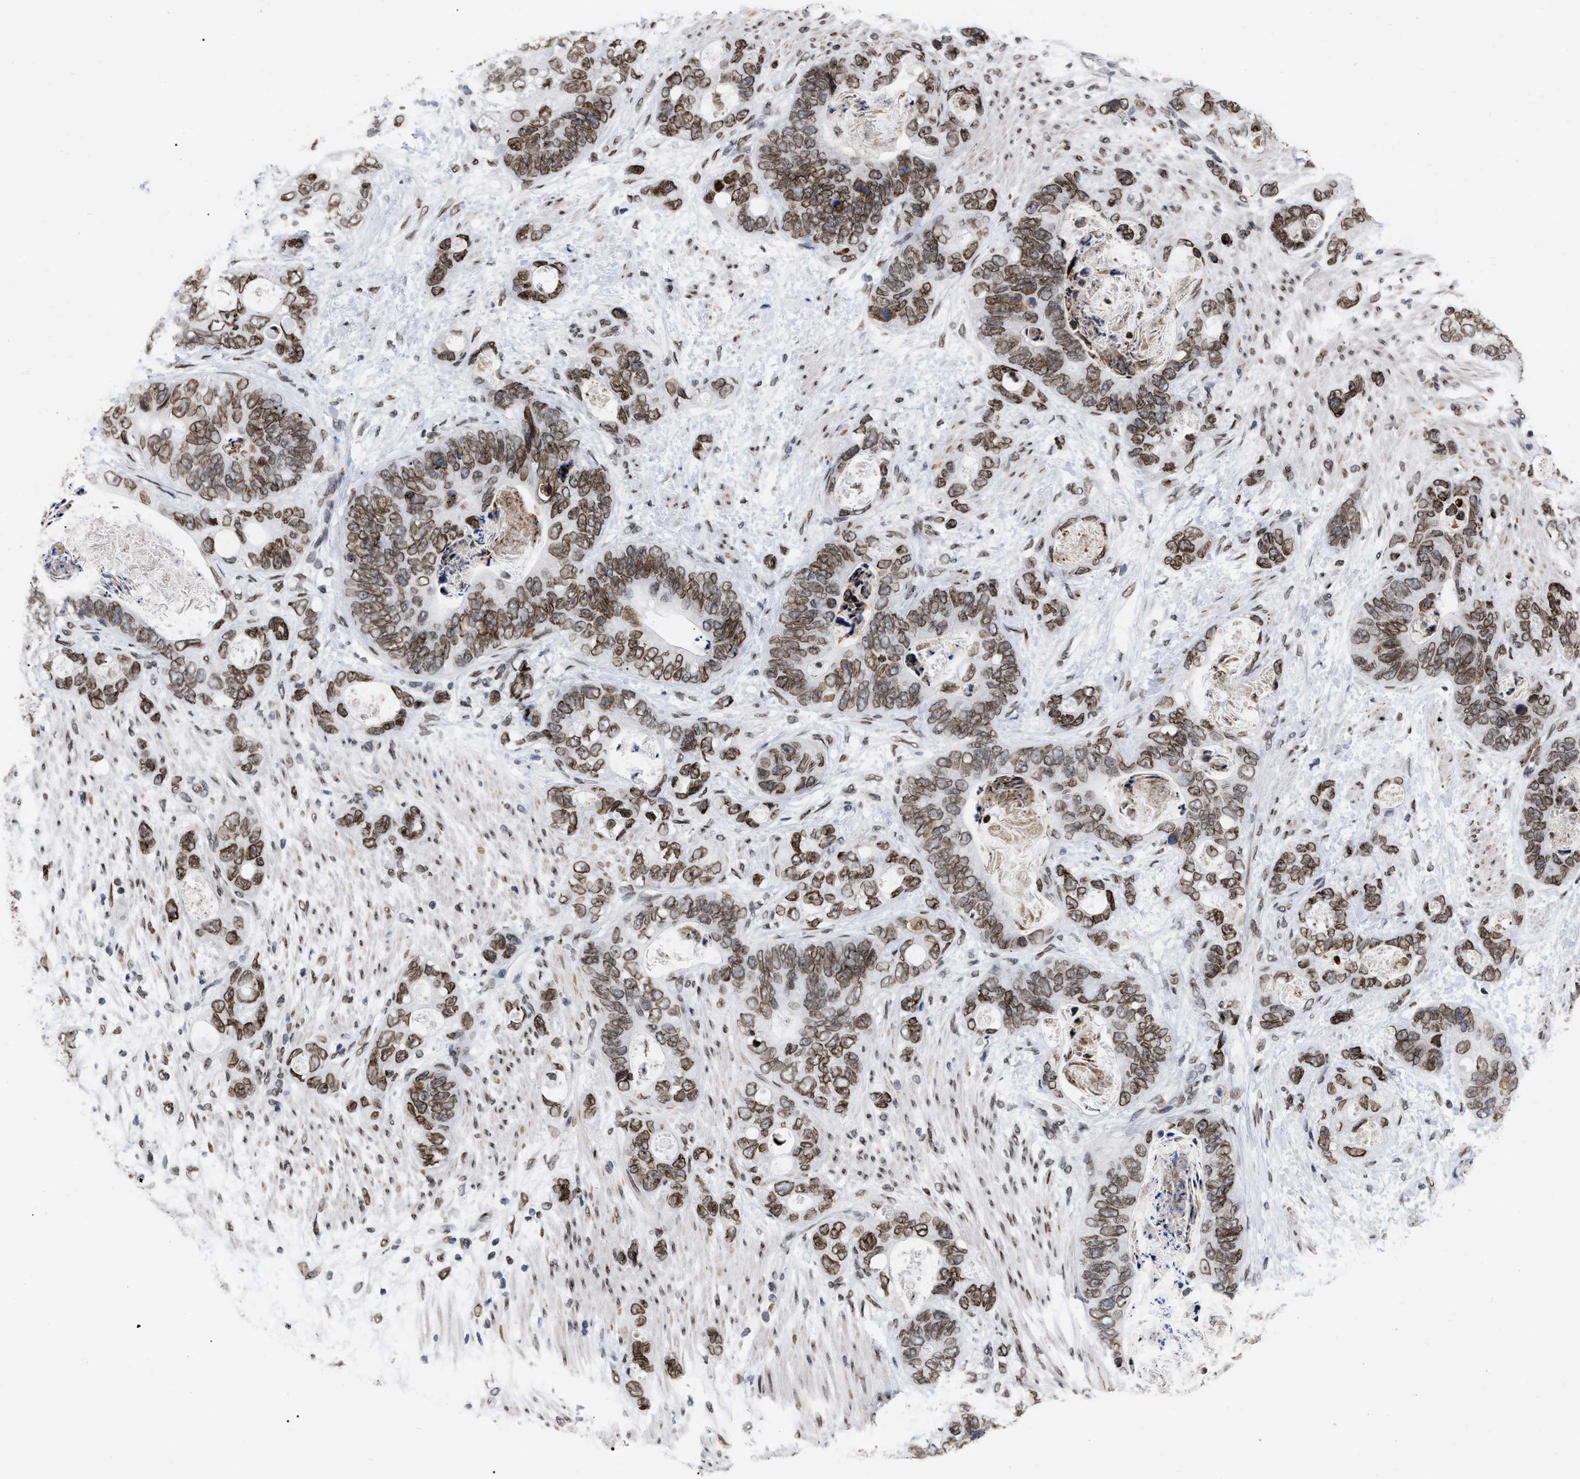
{"staining": {"intensity": "moderate", "quantity": ">75%", "location": "cytoplasmic/membranous,nuclear"}, "tissue": "stomach cancer", "cell_type": "Tumor cells", "image_type": "cancer", "snomed": [{"axis": "morphology", "description": "Normal tissue, NOS"}, {"axis": "morphology", "description": "Adenocarcinoma, NOS"}, {"axis": "topography", "description": "Stomach"}], "caption": "A brown stain shows moderate cytoplasmic/membranous and nuclear positivity of a protein in stomach cancer tumor cells.", "gene": "TPR", "patient": {"sex": "female", "age": 89}}